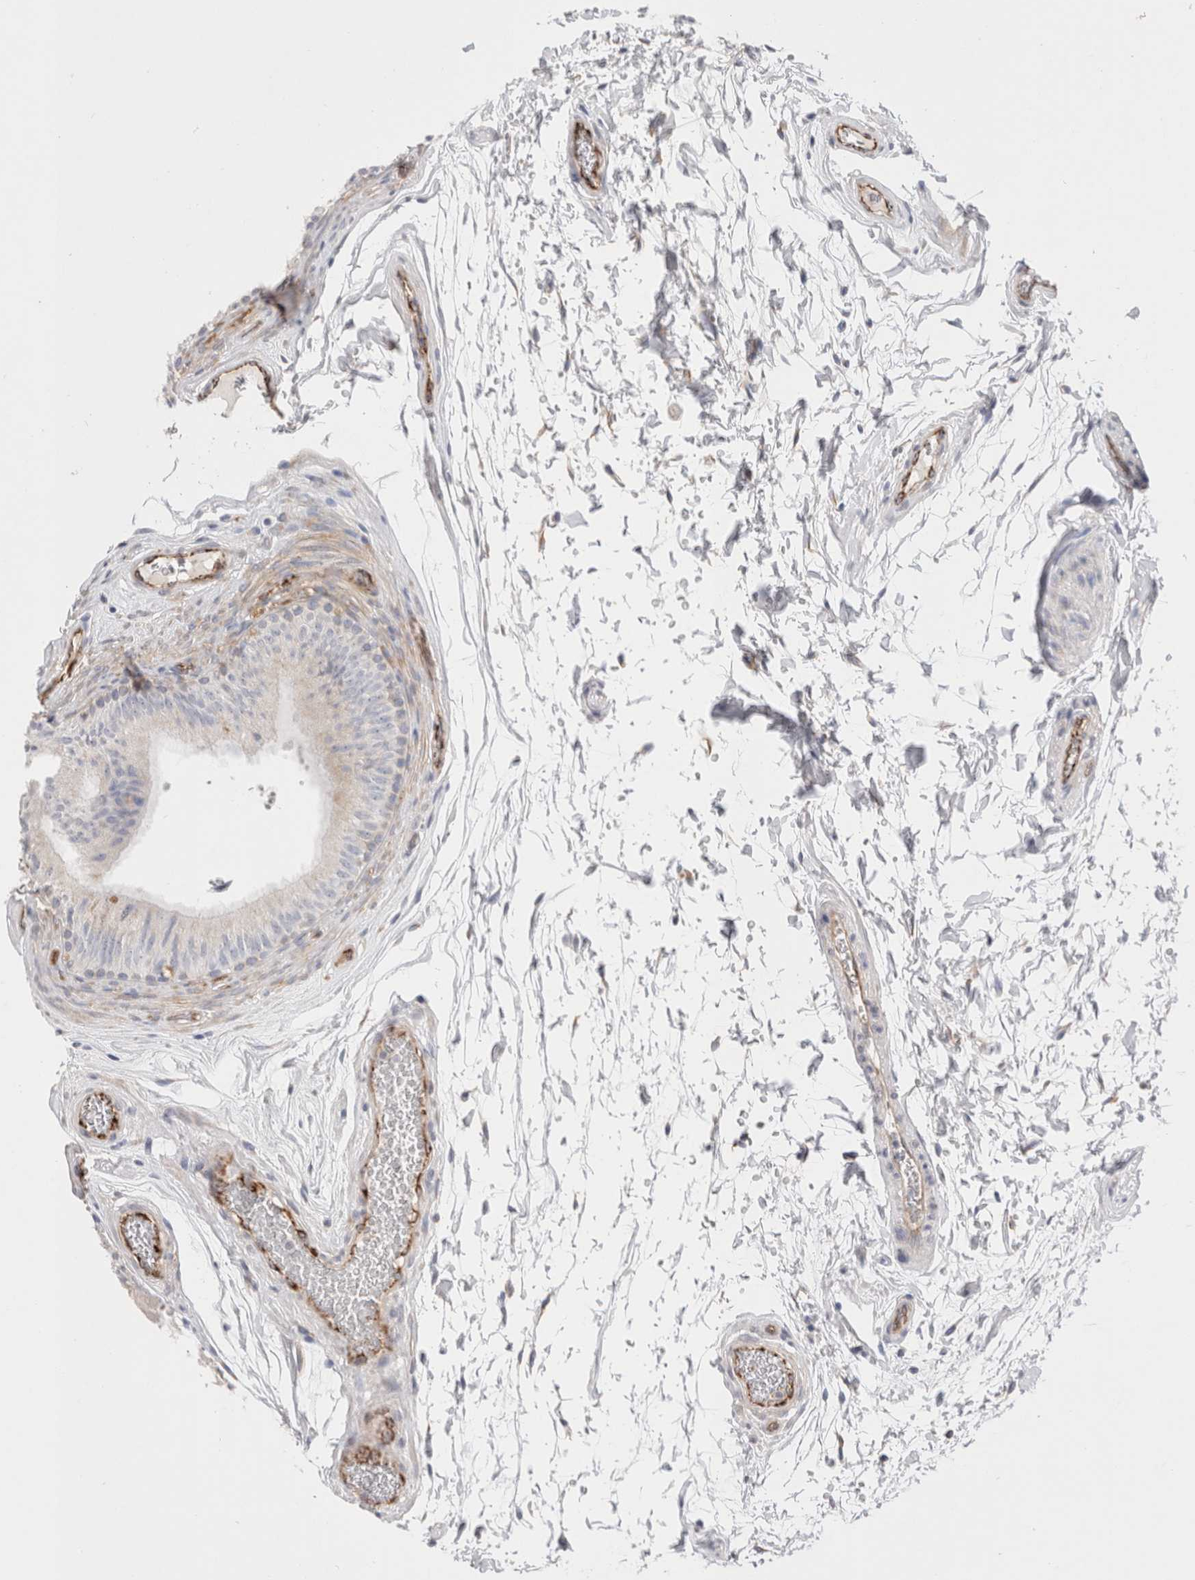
{"staining": {"intensity": "moderate", "quantity": "25%-75%", "location": "cytoplasmic/membranous"}, "tissue": "epididymis", "cell_type": "Glandular cells", "image_type": "normal", "snomed": [{"axis": "morphology", "description": "Normal tissue, NOS"}, {"axis": "topography", "description": "Epididymis"}], "caption": "A histopathology image of epididymis stained for a protein exhibits moderate cytoplasmic/membranous brown staining in glandular cells. (brown staining indicates protein expression, while blue staining denotes nuclei).", "gene": "CNPY4", "patient": {"sex": "male", "age": 36}}